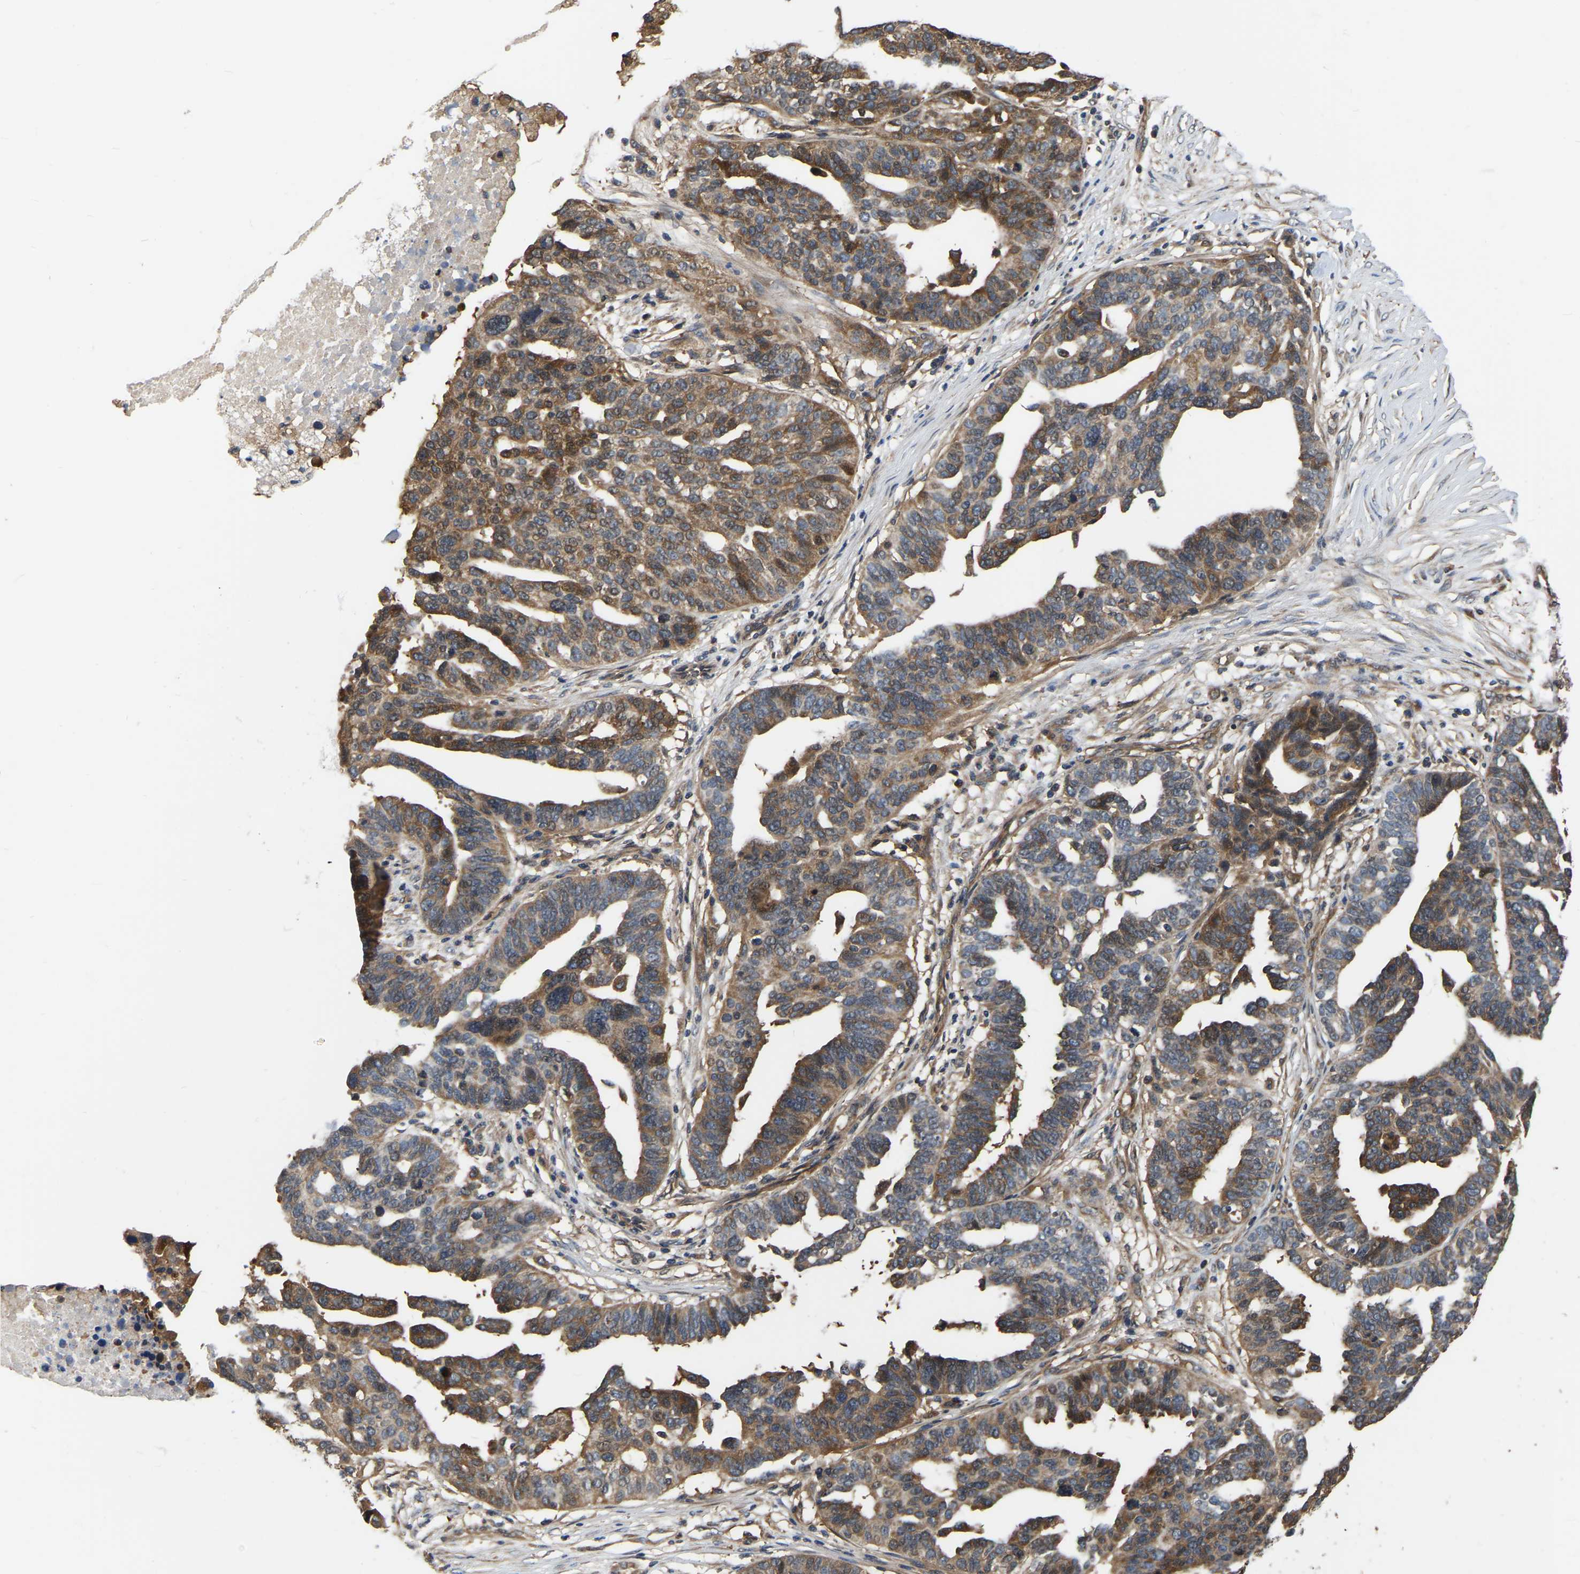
{"staining": {"intensity": "moderate", "quantity": "25%-75%", "location": "cytoplasmic/membranous"}, "tissue": "ovarian cancer", "cell_type": "Tumor cells", "image_type": "cancer", "snomed": [{"axis": "morphology", "description": "Cystadenocarcinoma, serous, NOS"}, {"axis": "topography", "description": "Ovary"}], "caption": "DAB immunohistochemical staining of ovarian cancer (serous cystadenocarcinoma) demonstrates moderate cytoplasmic/membranous protein positivity in about 25%-75% of tumor cells. The staining was performed using DAB (3,3'-diaminobenzidine) to visualize the protein expression in brown, while the nuclei were stained in blue with hematoxylin (Magnification: 20x).", "gene": "GARS1", "patient": {"sex": "female", "age": 59}}